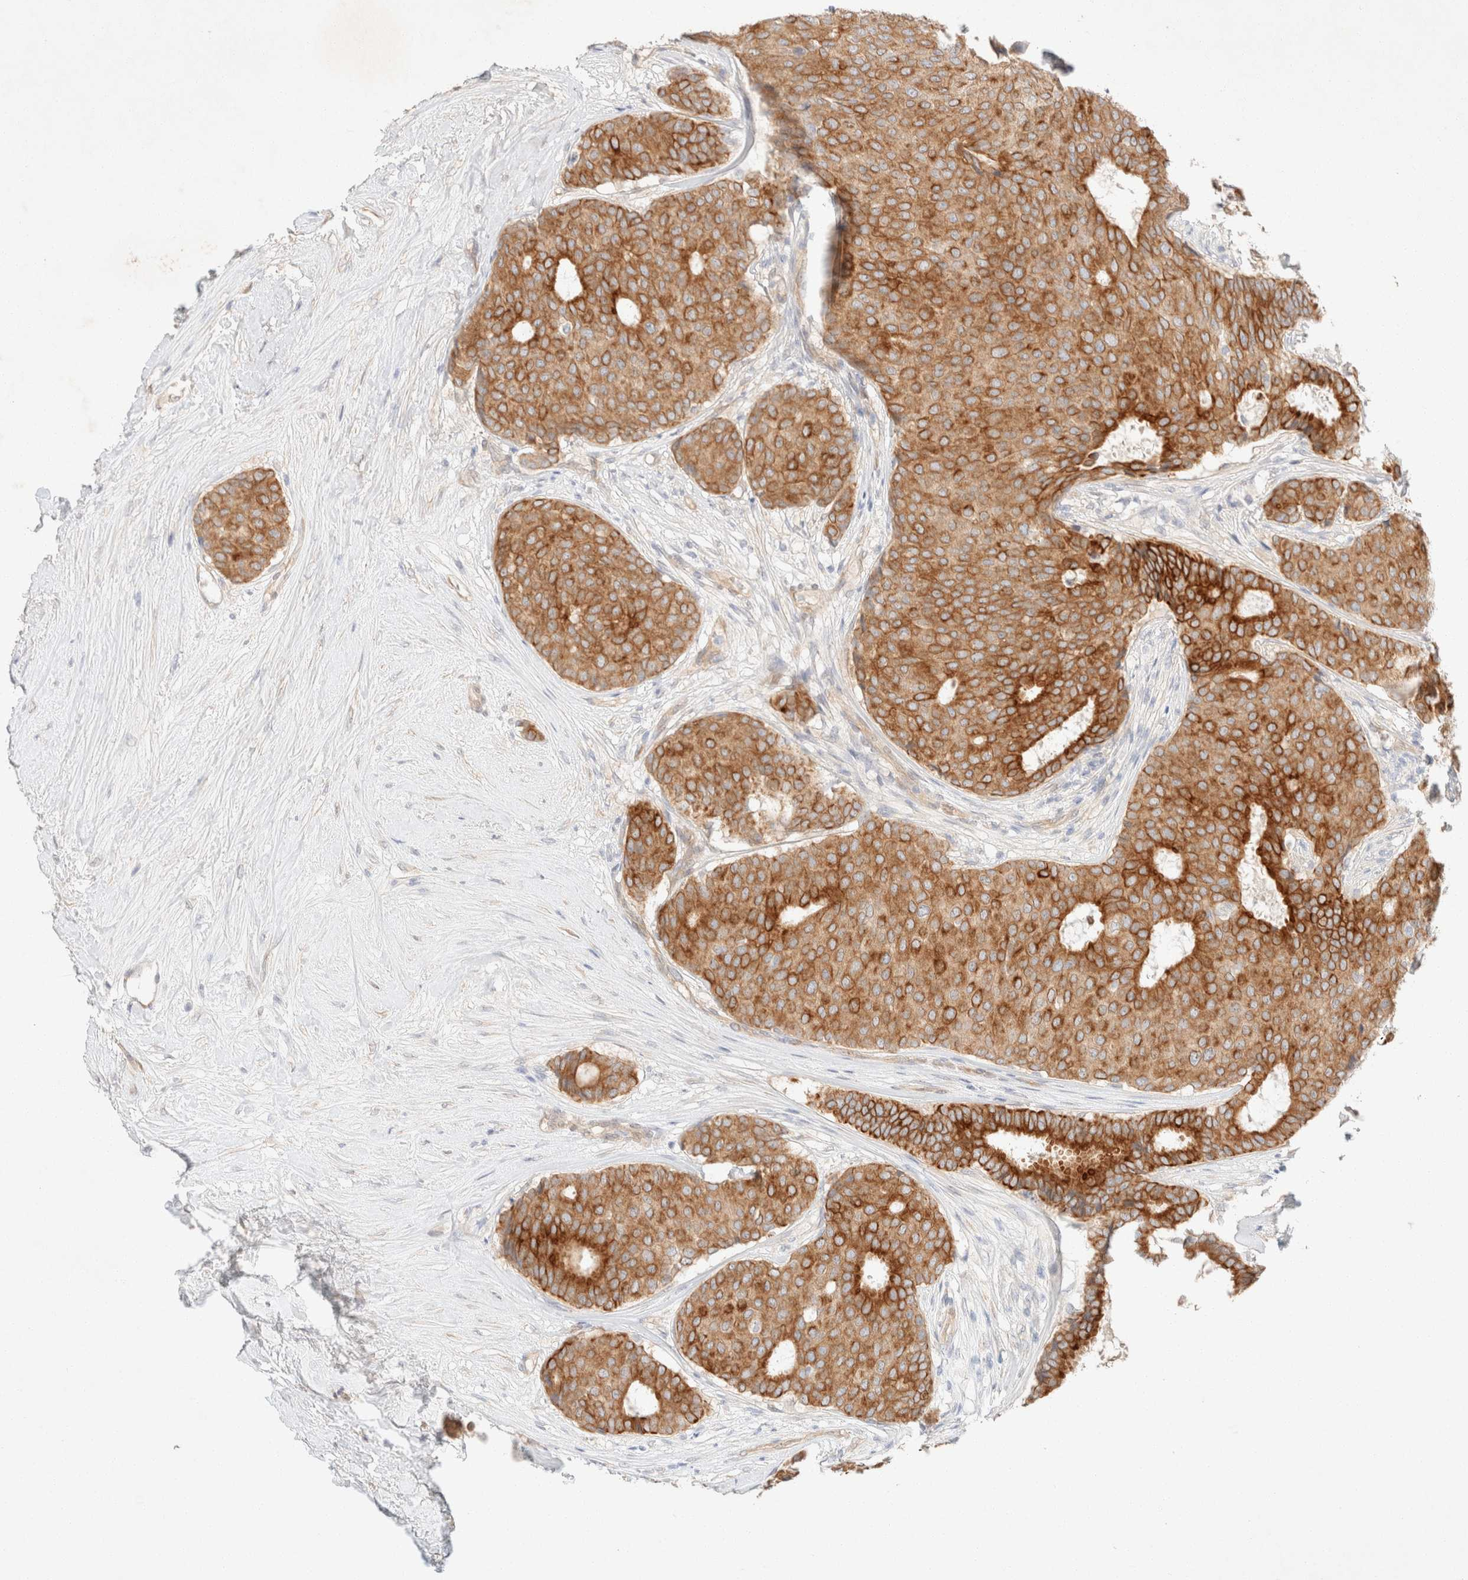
{"staining": {"intensity": "strong", "quantity": ">75%", "location": "cytoplasmic/membranous"}, "tissue": "breast cancer", "cell_type": "Tumor cells", "image_type": "cancer", "snomed": [{"axis": "morphology", "description": "Duct carcinoma"}, {"axis": "topography", "description": "Breast"}], "caption": "Tumor cells demonstrate strong cytoplasmic/membranous staining in approximately >75% of cells in breast cancer.", "gene": "CSNK1E", "patient": {"sex": "female", "age": 75}}